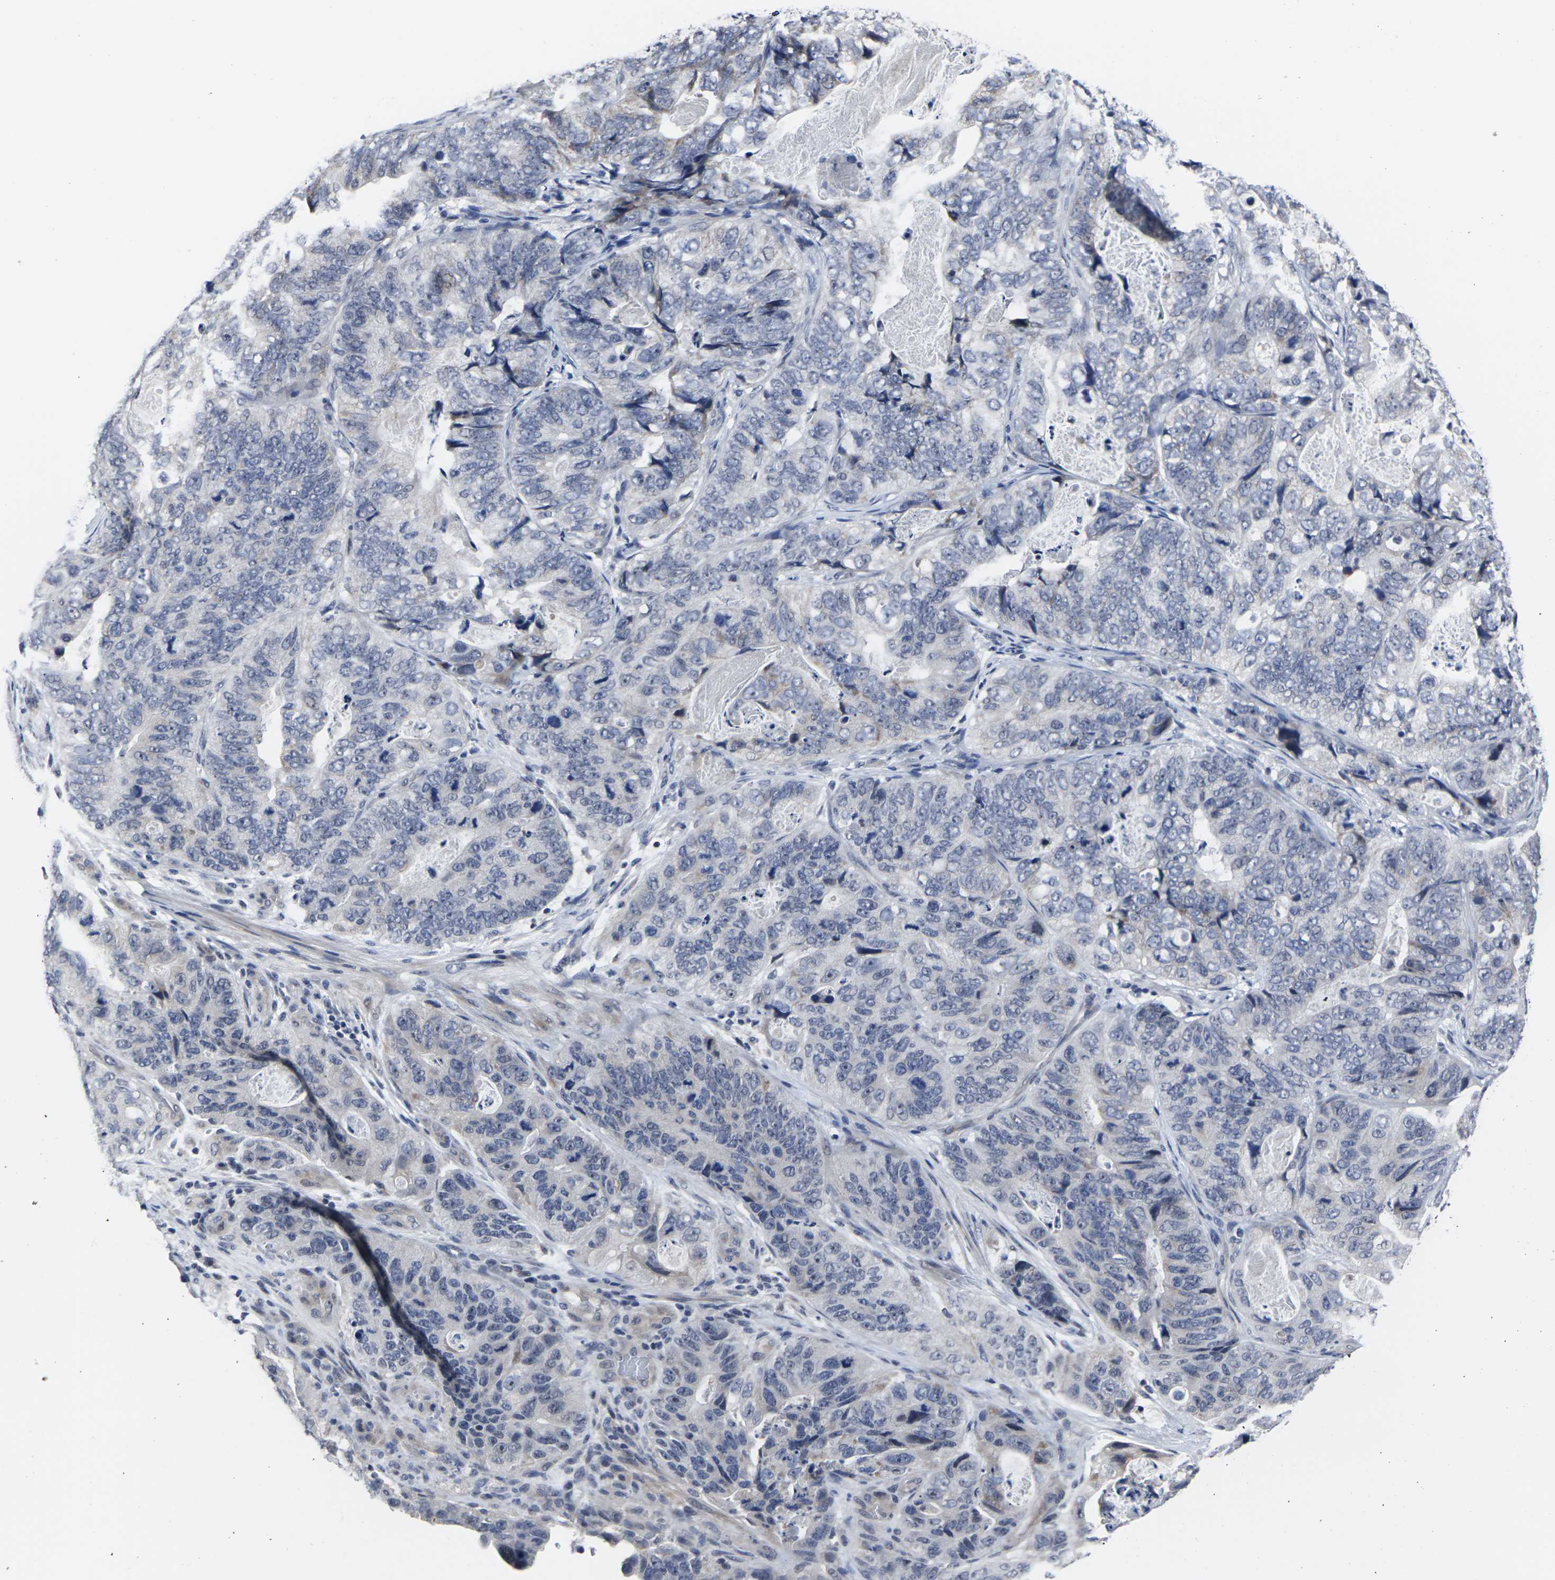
{"staining": {"intensity": "weak", "quantity": "<25%", "location": "cytoplasmic/membranous"}, "tissue": "stomach cancer", "cell_type": "Tumor cells", "image_type": "cancer", "snomed": [{"axis": "morphology", "description": "Adenocarcinoma, NOS"}, {"axis": "topography", "description": "Stomach"}], "caption": "A high-resolution photomicrograph shows immunohistochemistry staining of adenocarcinoma (stomach), which displays no significant expression in tumor cells. (Stains: DAB (3,3'-diaminobenzidine) immunohistochemistry (IHC) with hematoxylin counter stain, Microscopy: brightfield microscopy at high magnification).", "gene": "MSANTD4", "patient": {"sex": "female", "age": 89}}